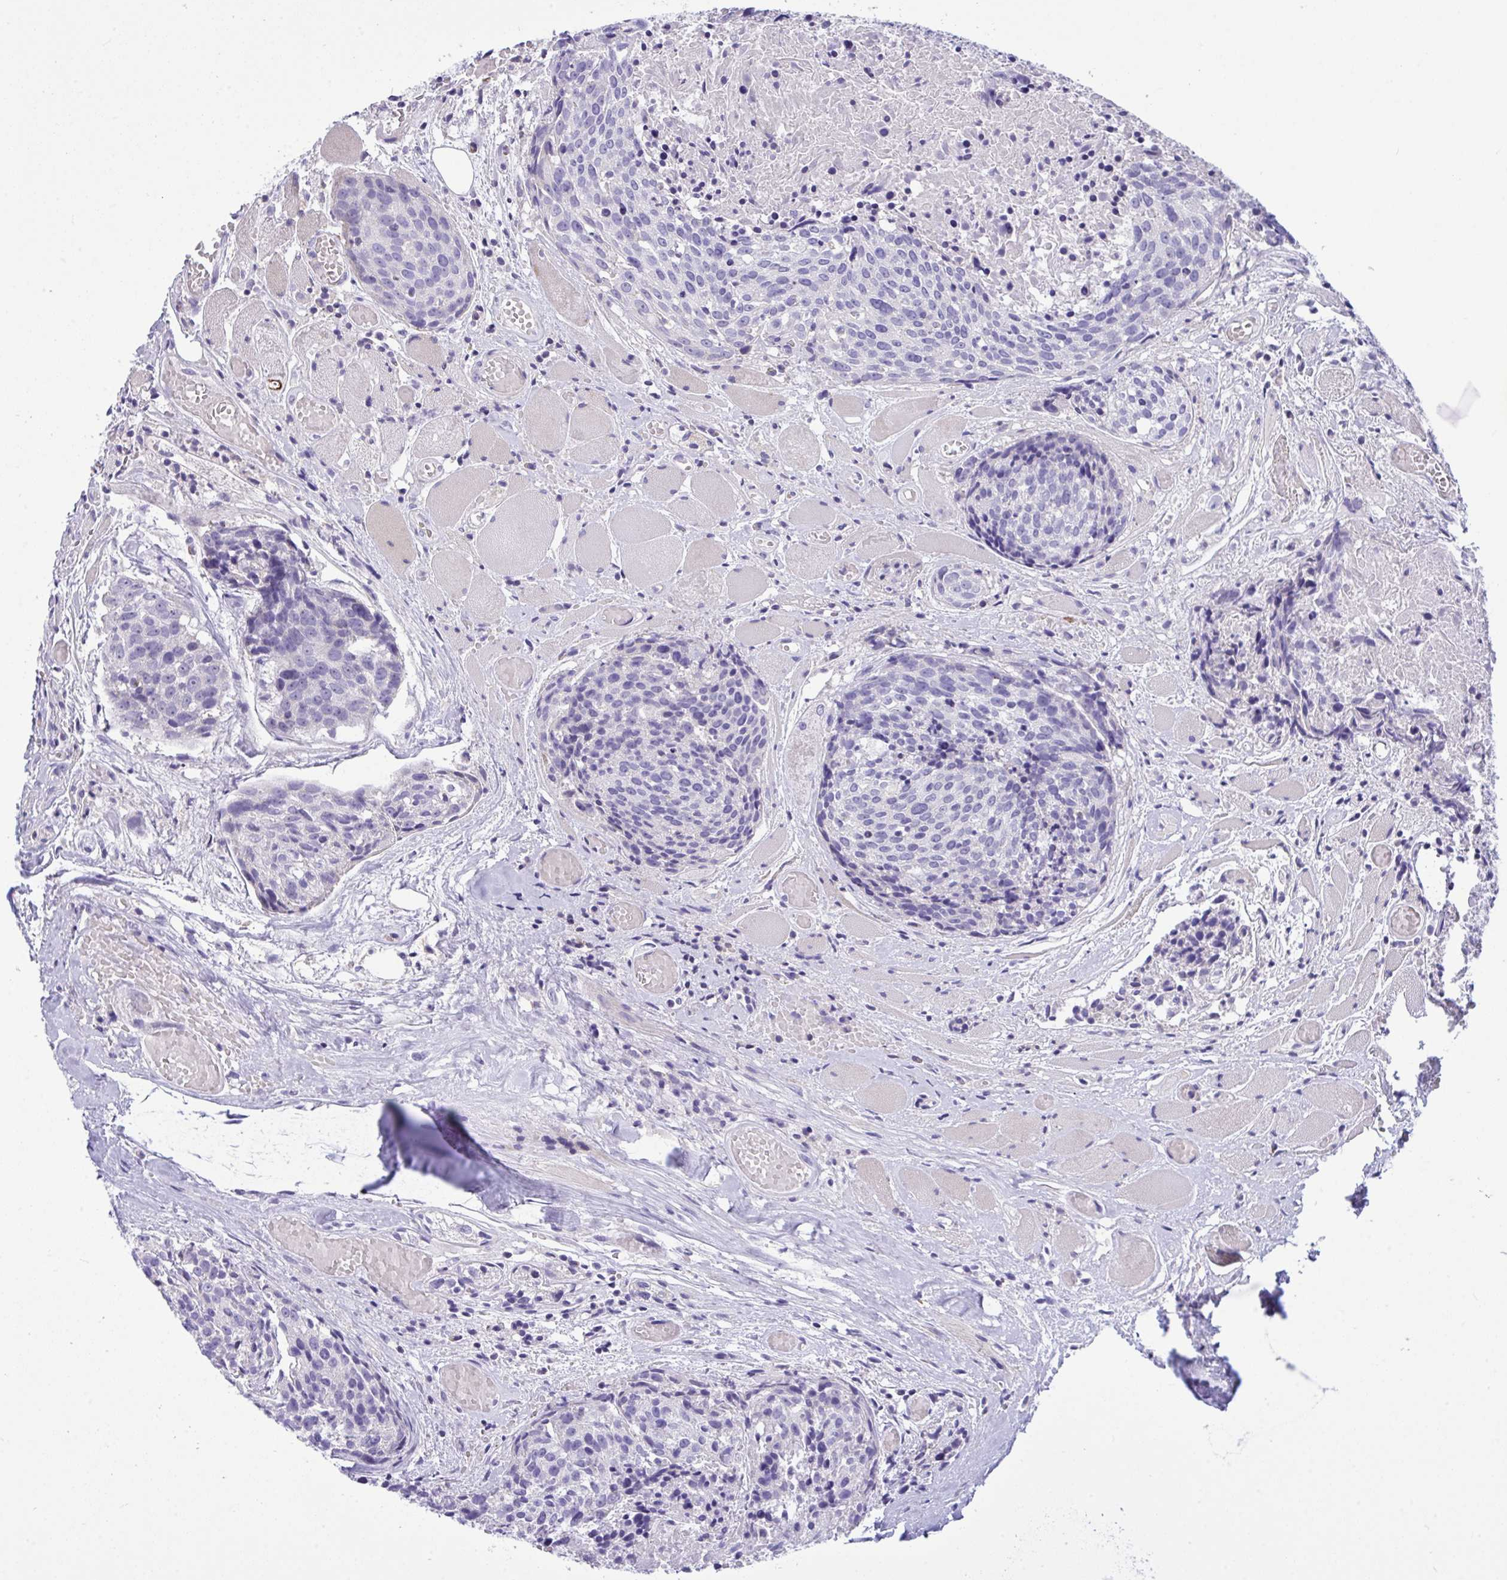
{"staining": {"intensity": "negative", "quantity": "none", "location": "none"}, "tissue": "head and neck cancer", "cell_type": "Tumor cells", "image_type": "cancer", "snomed": [{"axis": "morphology", "description": "Squamous cell carcinoma, NOS"}, {"axis": "topography", "description": "Oral tissue"}, {"axis": "topography", "description": "Head-Neck"}], "caption": "Immunohistochemical staining of human head and neck squamous cell carcinoma displays no significant staining in tumor cells. The staining was performed using DAB (3,3'-diaminobenzidine) to visualize the protein expression in brown, while the nuclei were stained in blue with hematoxylin (Magnification: 20x).", "gene": "WDR97", "patient": {"sex": "male", "age": 64}}